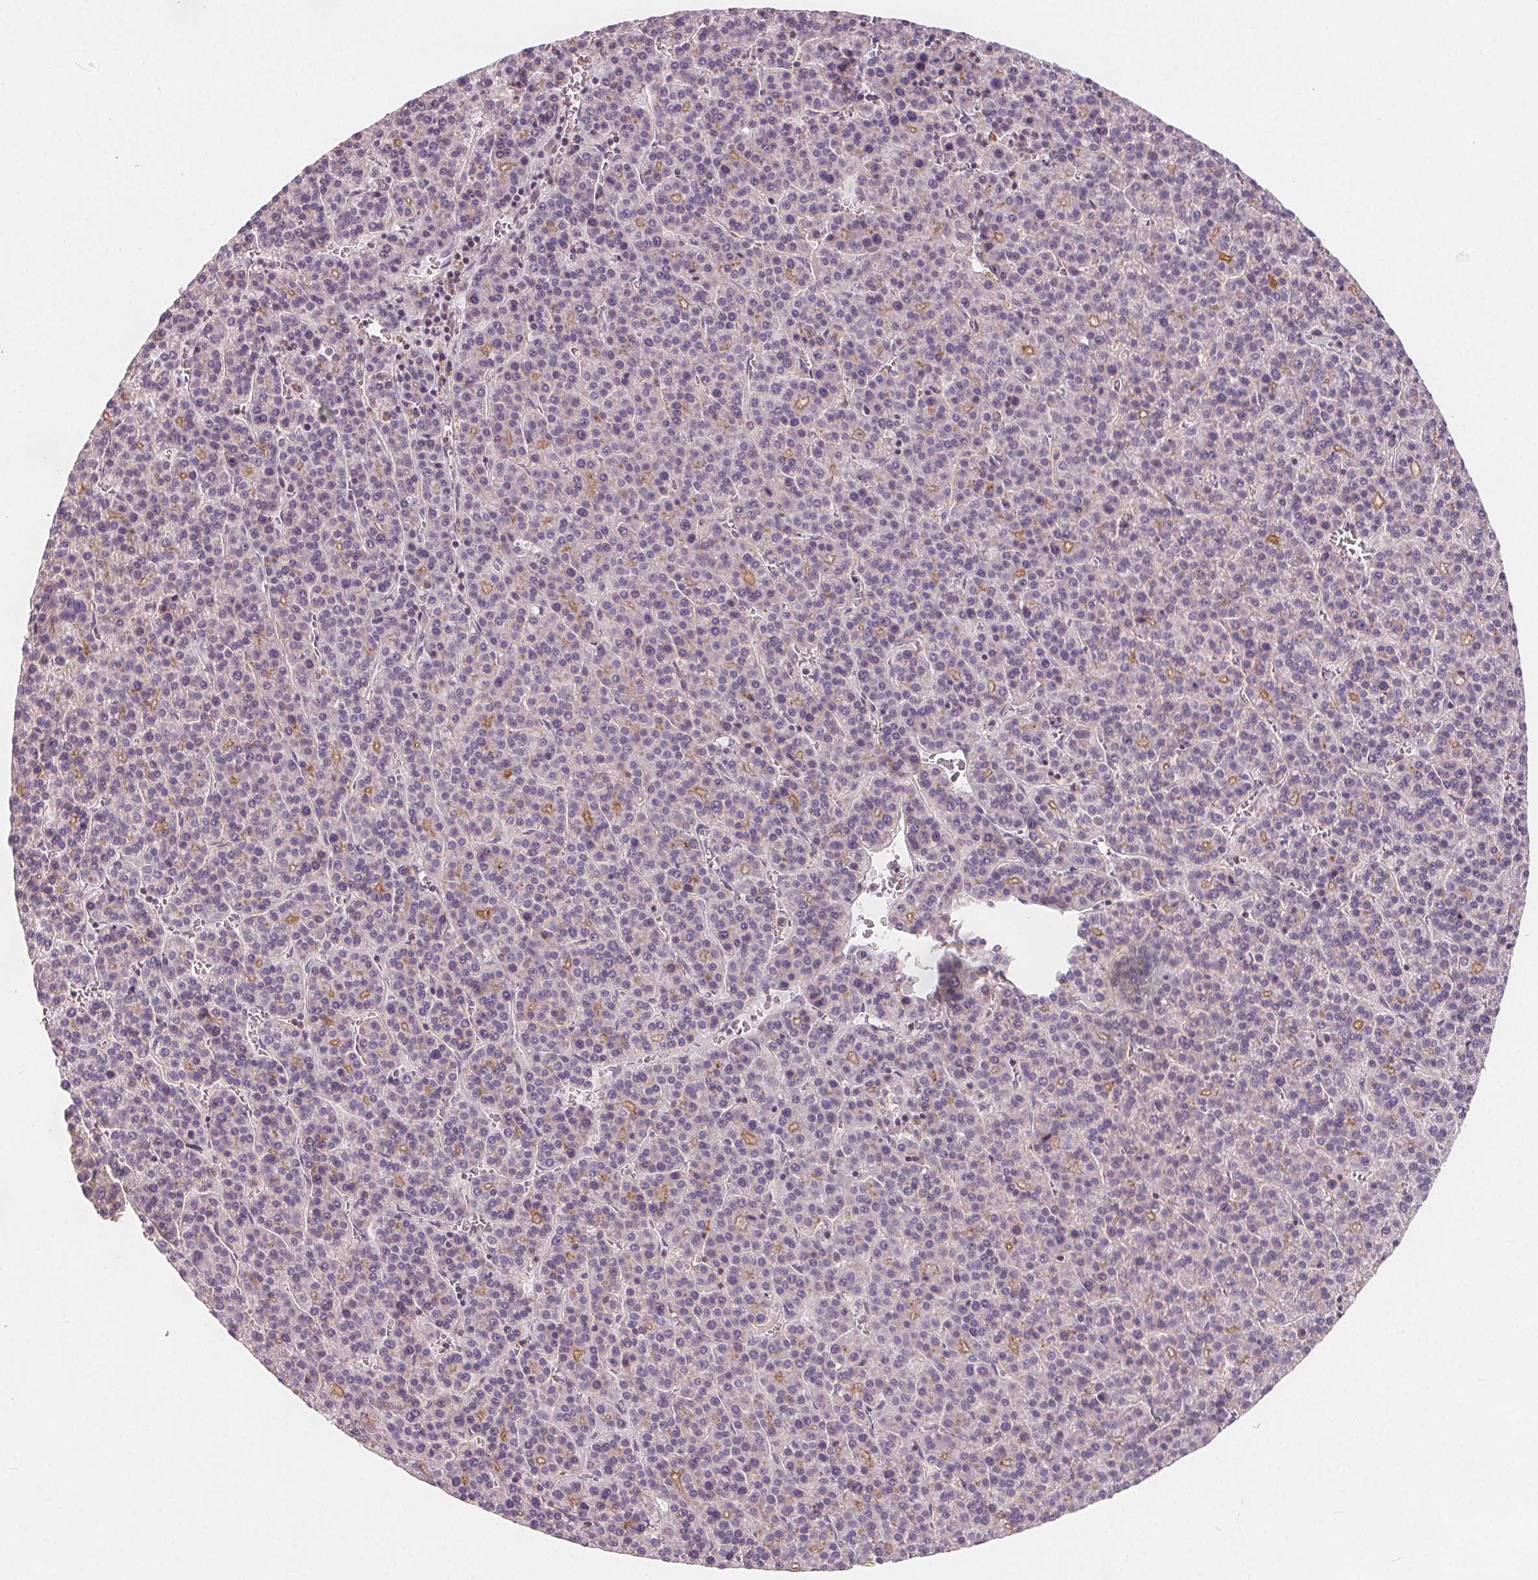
{"staining": {"intensity": "negative", "quantity": "none", "location": "none"}, "tissue": "liver cancer", "cell_type": "Tumor cells", "image_type": "cancer", "snomed": [{"axis": "morphology", "description": "Carcinoma, Hepatocellular, NOS"}, {"axis": "topography", "description": "Liver"}], "caption": "High magnification brightfield microscopy of liver hepatocellular carcinoma stained with DAB (brown) and counterstained with hematoxylin (blue): tumor cells show no significant positivity.", "gene": "DRC3", "patient": {"sex": "female", "age": 58}}